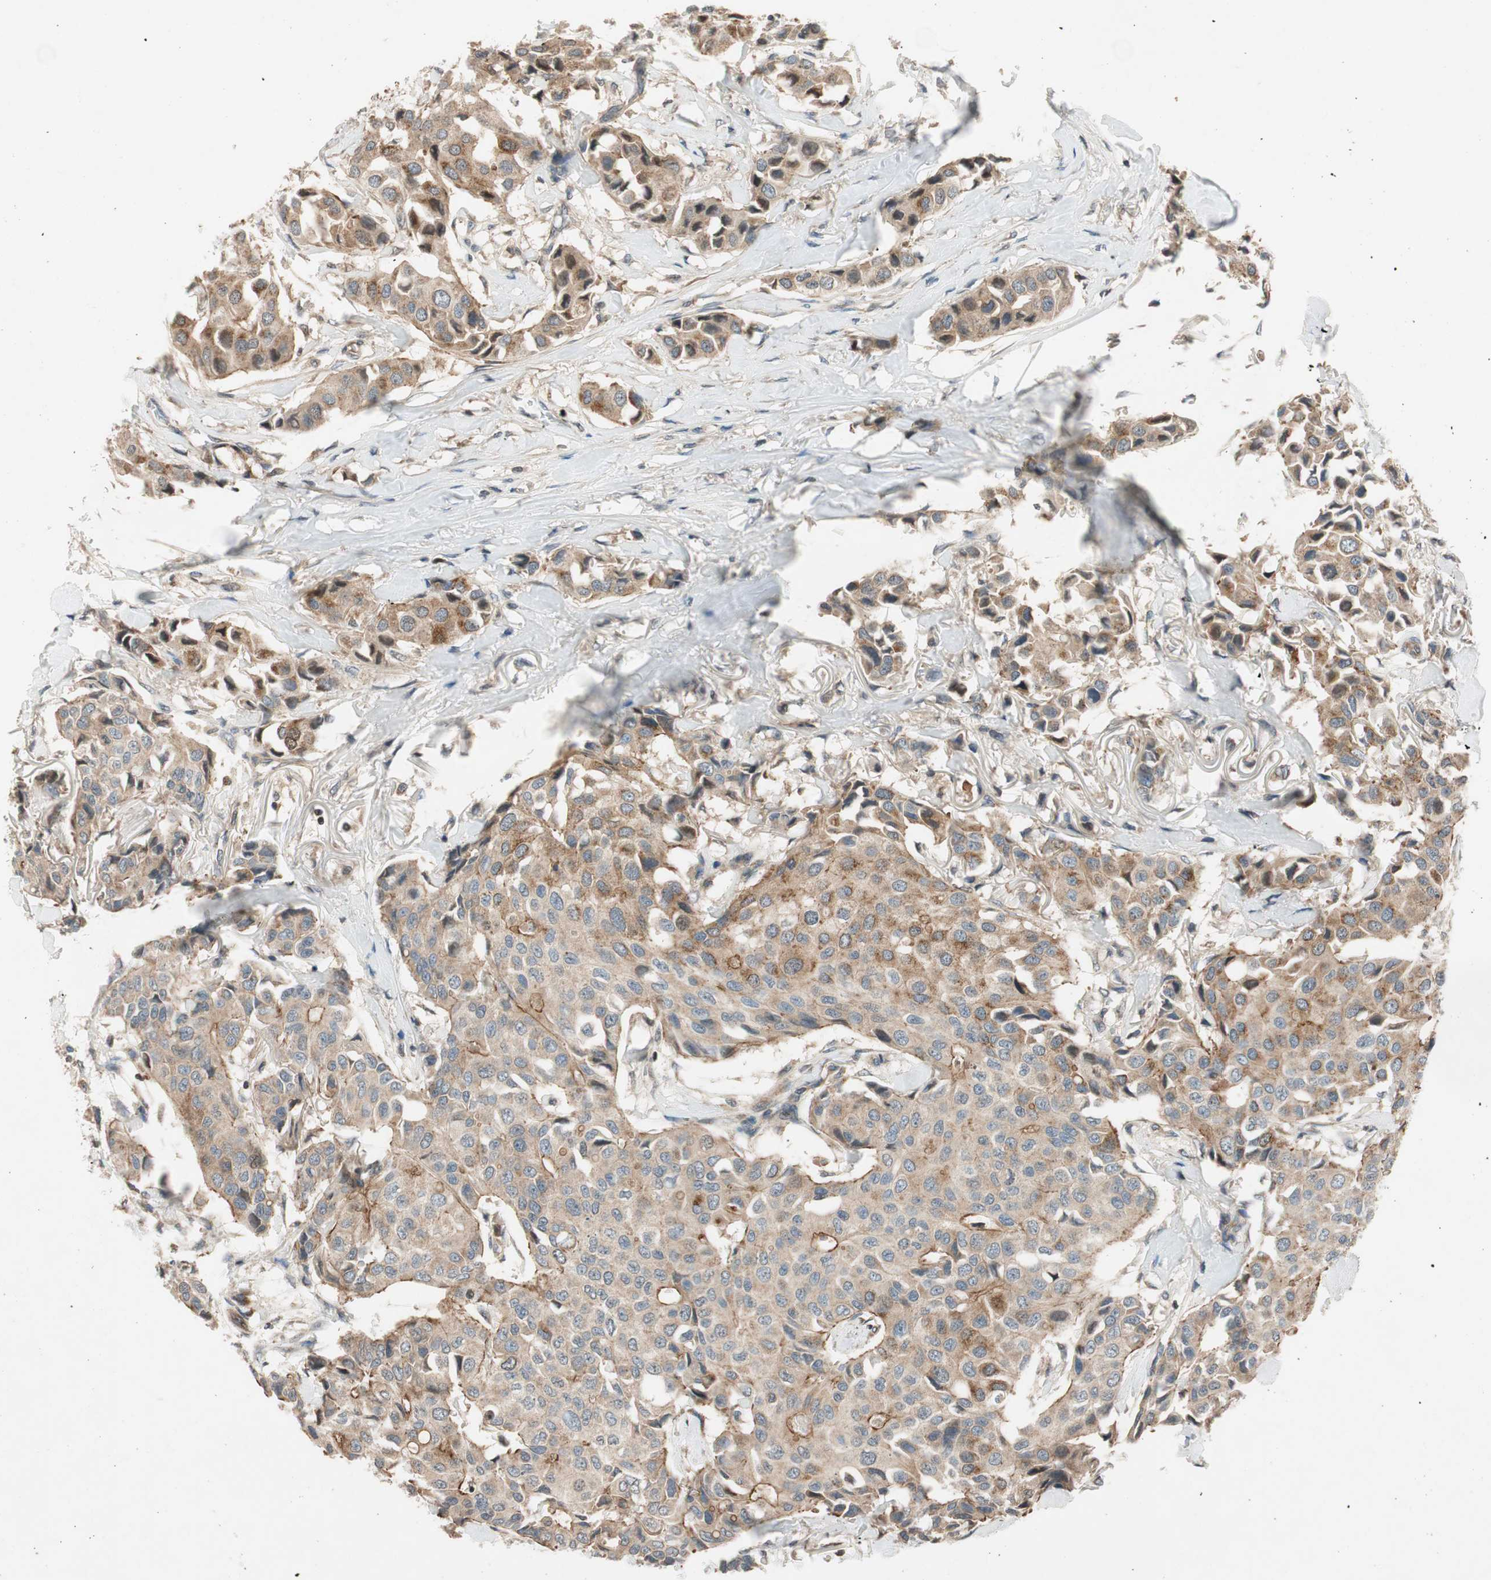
{"staining": {"intensity": "moderate", "quantity": ">75%", "location": "cytoplasmic/membranous"}, "tissue": "breast cancer", "cell_type": "Tumor cells", "image_type": "cancer", "snomed": [{"axis": "morphology", "description": "Duct carcinoma"}, {"axis": "topography", "description": "Breast"}], "caption": "IHC of human breast cancer (intraductal carcinoma) displays medium levels of moderate cytoplasmic/membranous staining in approximately >75% of tumor cells.", "gene": "GCLM", "patient": {"sex": "female", "age": 80}}